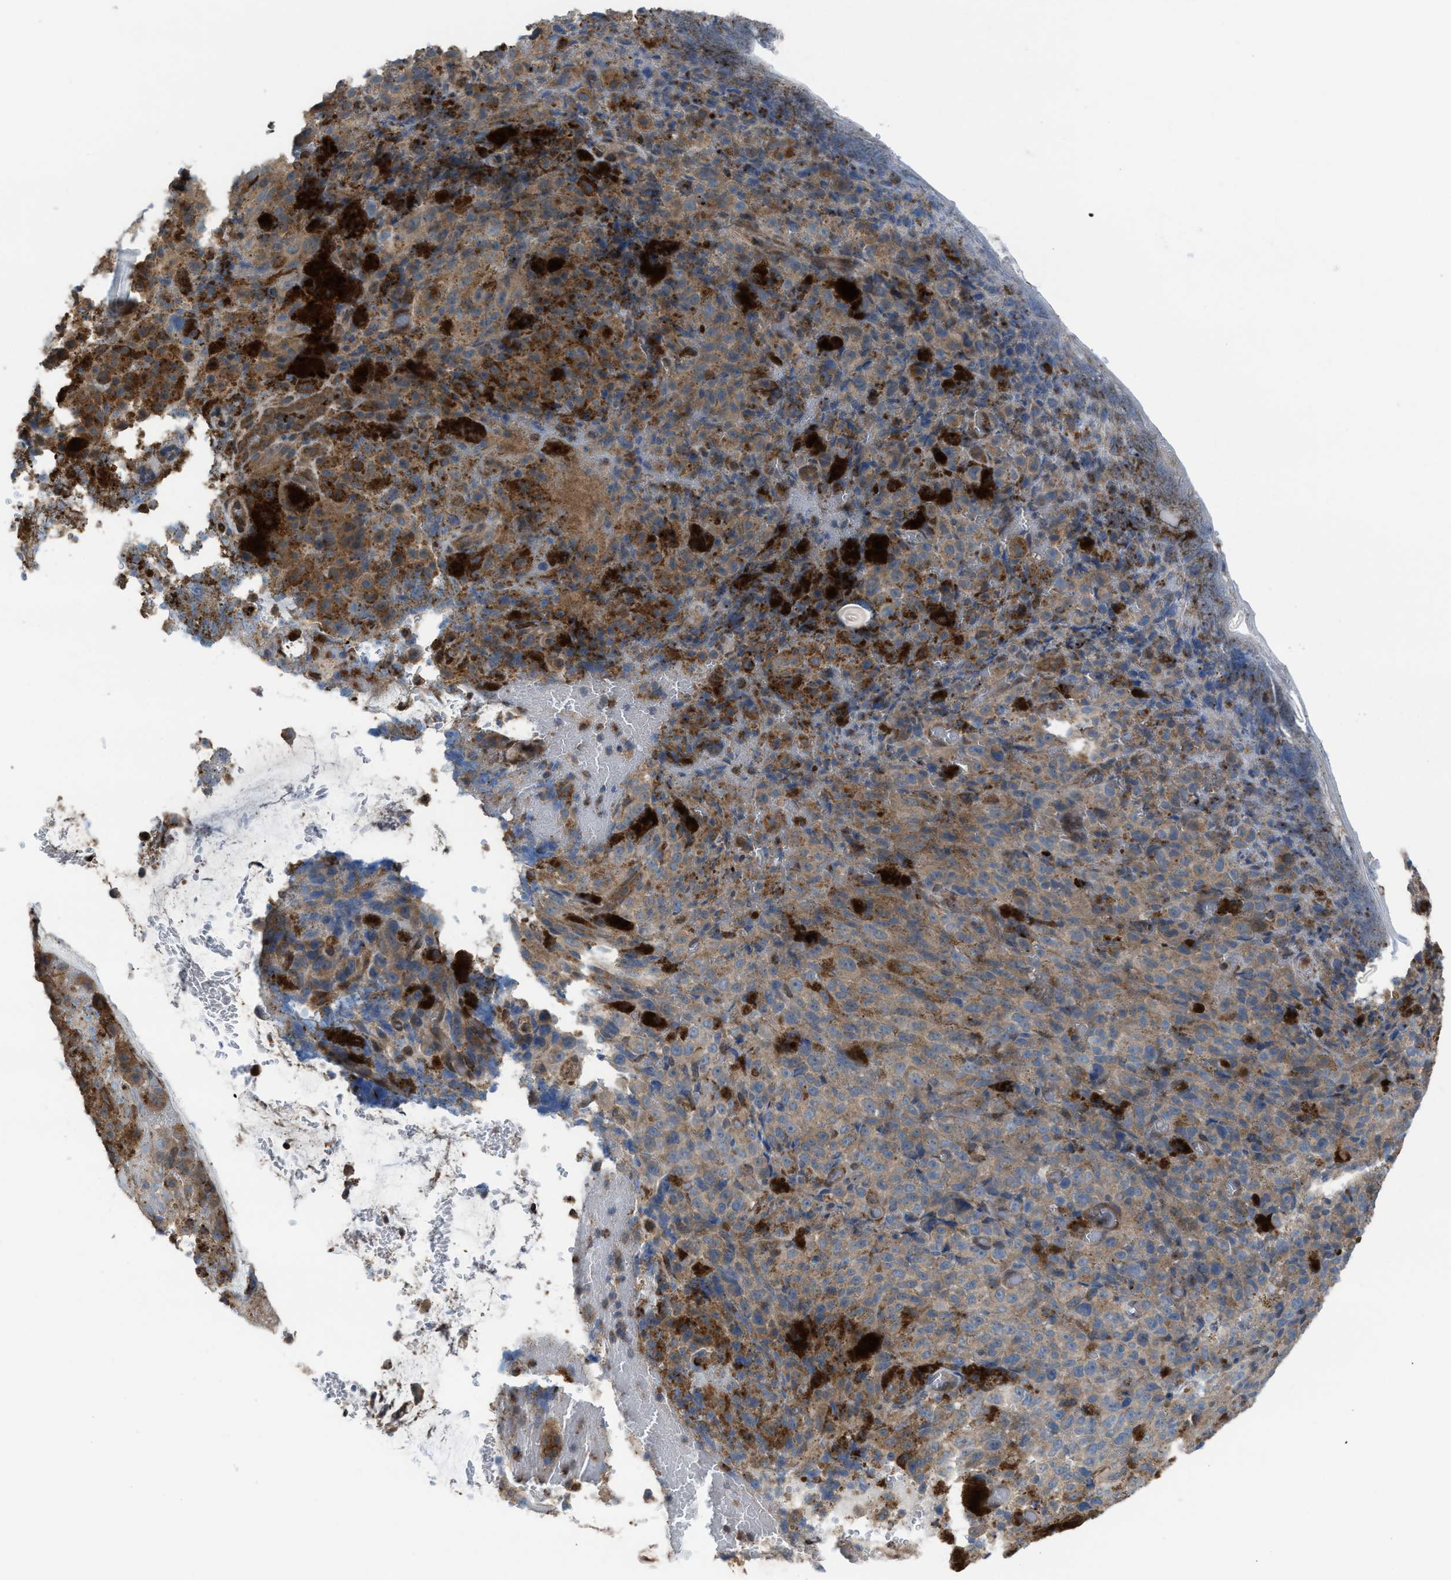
{"staining": {"intensity": "moderate", "quantity": ">75%", "location": "cytoplasmic/membranous"}, "tissue": "melanoma", "cell_type": "Tumor cells", "image_type": "cancer", "snomed": [{"axis": "morphology", "description": "Malignant melanoma, NOS"}, {"axis": "topography", "description": "Rectum"}], "caption": "An image showing moderate cytoplasmic/membranous staining in approximately >75% of tumor cells in malignant melanoma, as visualized by brown immunohistochemical staining.", "gene": "PLAA", "patient": {"sex": "female", "age": 81}}